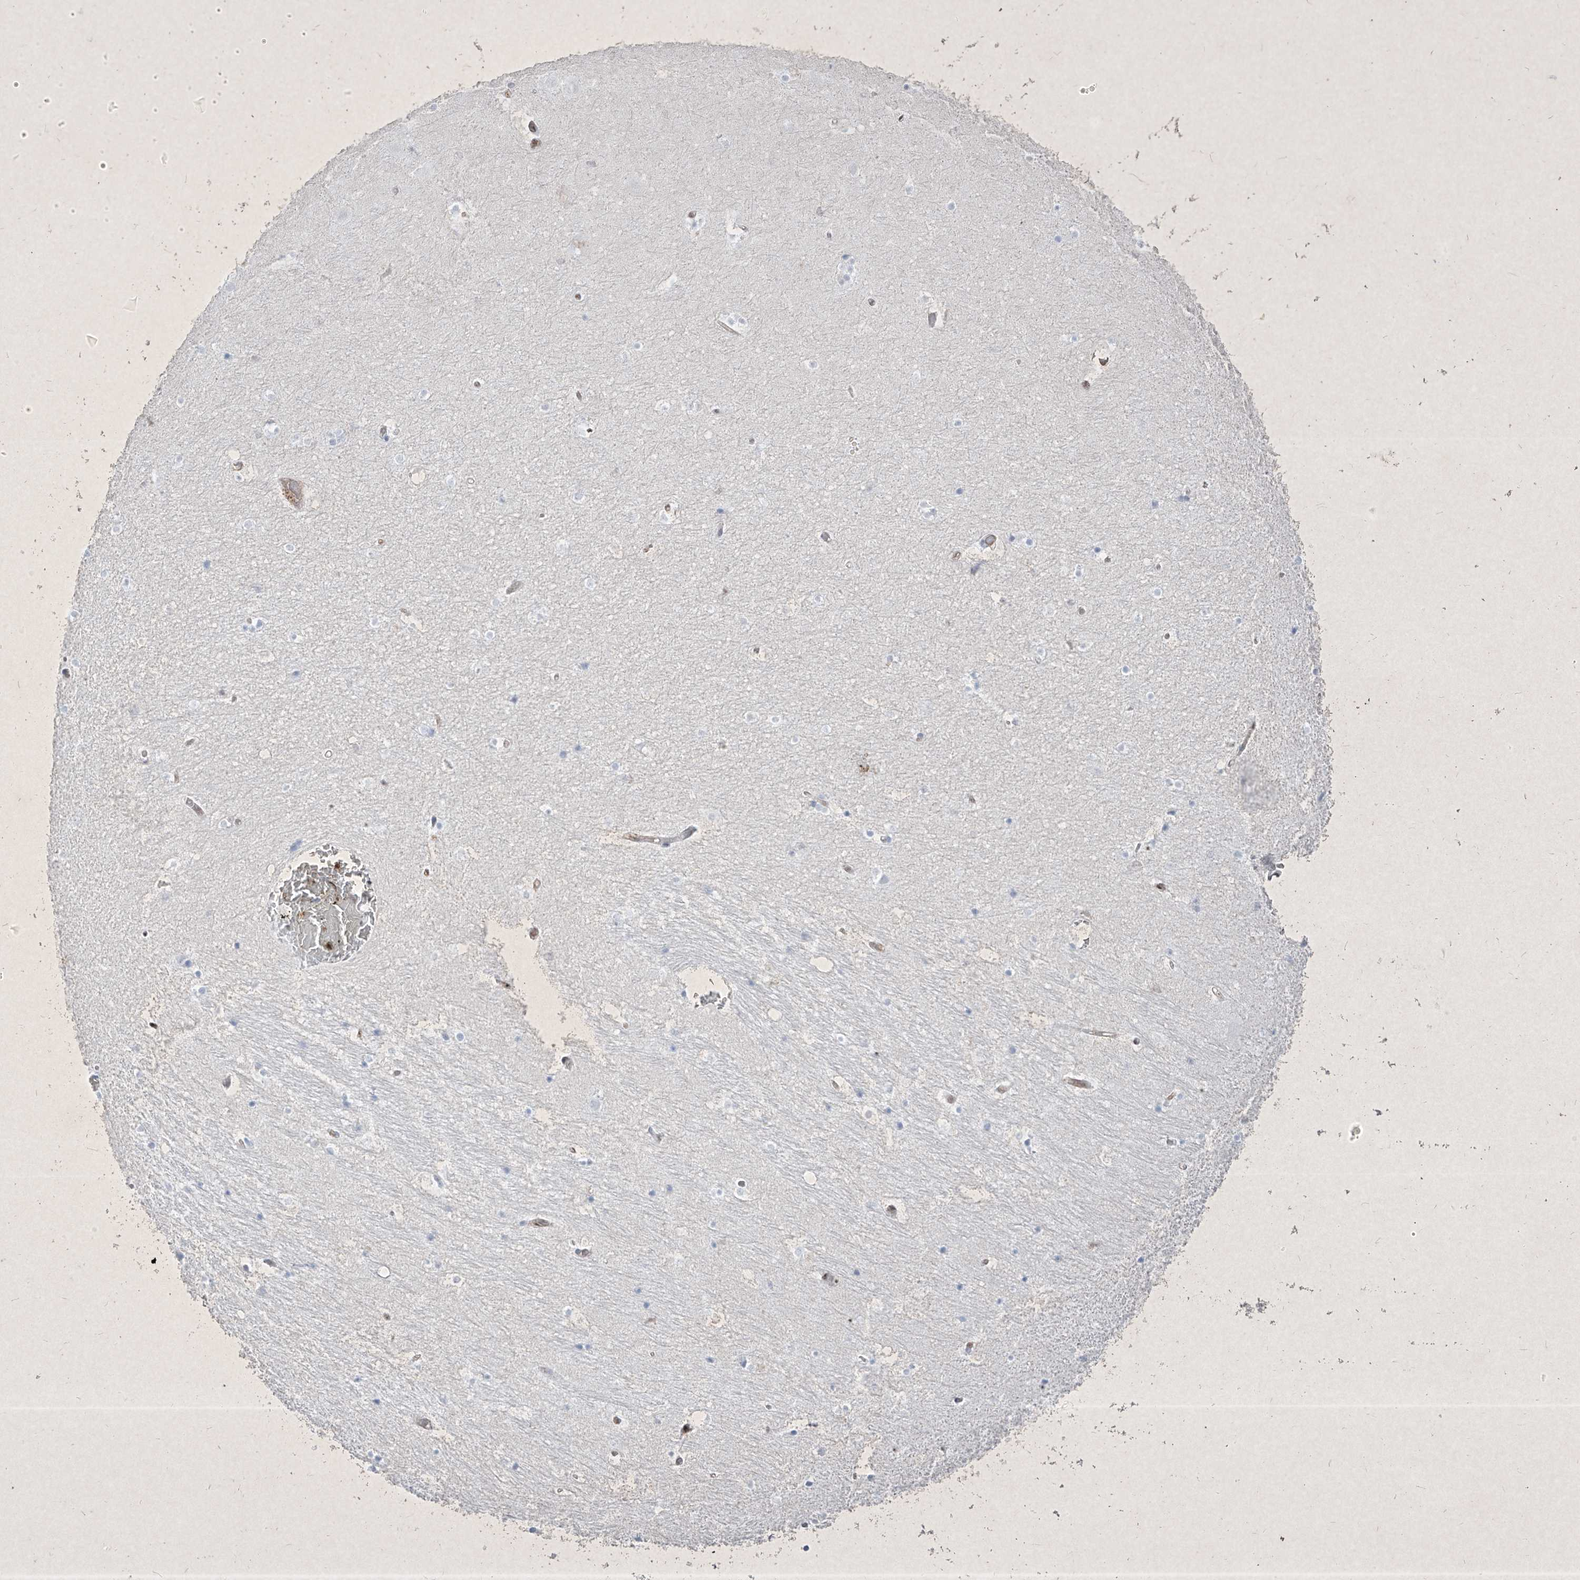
{"staining": {"intensity": "negative", "quantity": "none", "location": "none"}, "tissue": "hippocampus", "cell_type": "Glial cells", "image_type": "normal", "snomed": [{"axis": "morphology", "description": "Normal tissue, NOS"}, {"axis": "topography", "description": "Hippocampus"}], "caption": "IHC histopathology image of unremarkable hippocampus stained for a protein (brown), which demonstrates no staining in glial cells.", "gene": "PSMB10", "patient": {"sex": "female", "age": 52}}